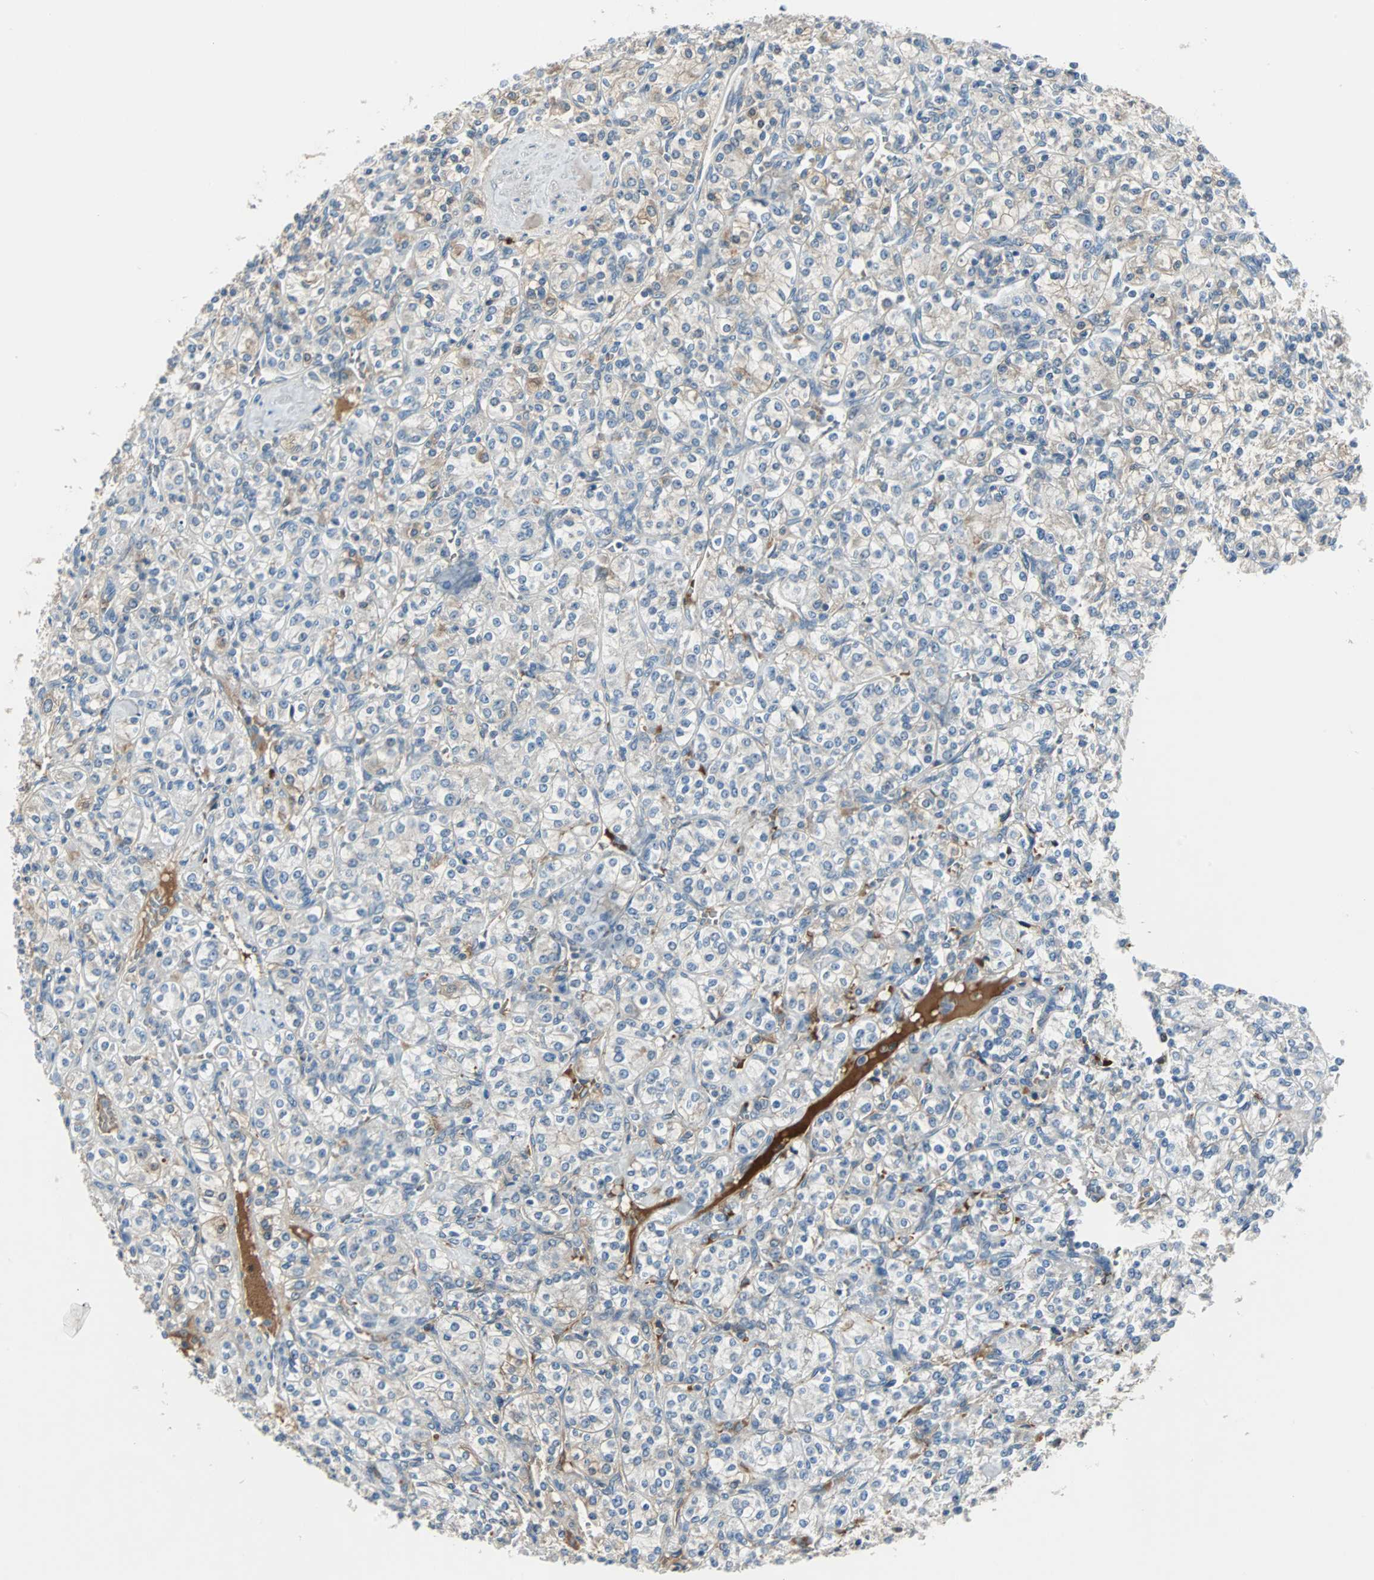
{"staining": {"intensity": "weak", "quantity": "25%-75%", "location": "cytoplasmic/membranous"}, "tissue": "renal cancer", "cell_type": "Tumor cells", "image_type": "cancer", "snomed": [{"axis": "morphology", "description": "Adenocarcinoma, NOS"}, {"axis": "topography", "description": "Kidney"}], "caption": "Renal cancer (adenocarcinoma) stained with a protein marker displays weak staining in tumor cells.", "gene": "FHL2", "patient": {"sex": "male", "age": 77}}